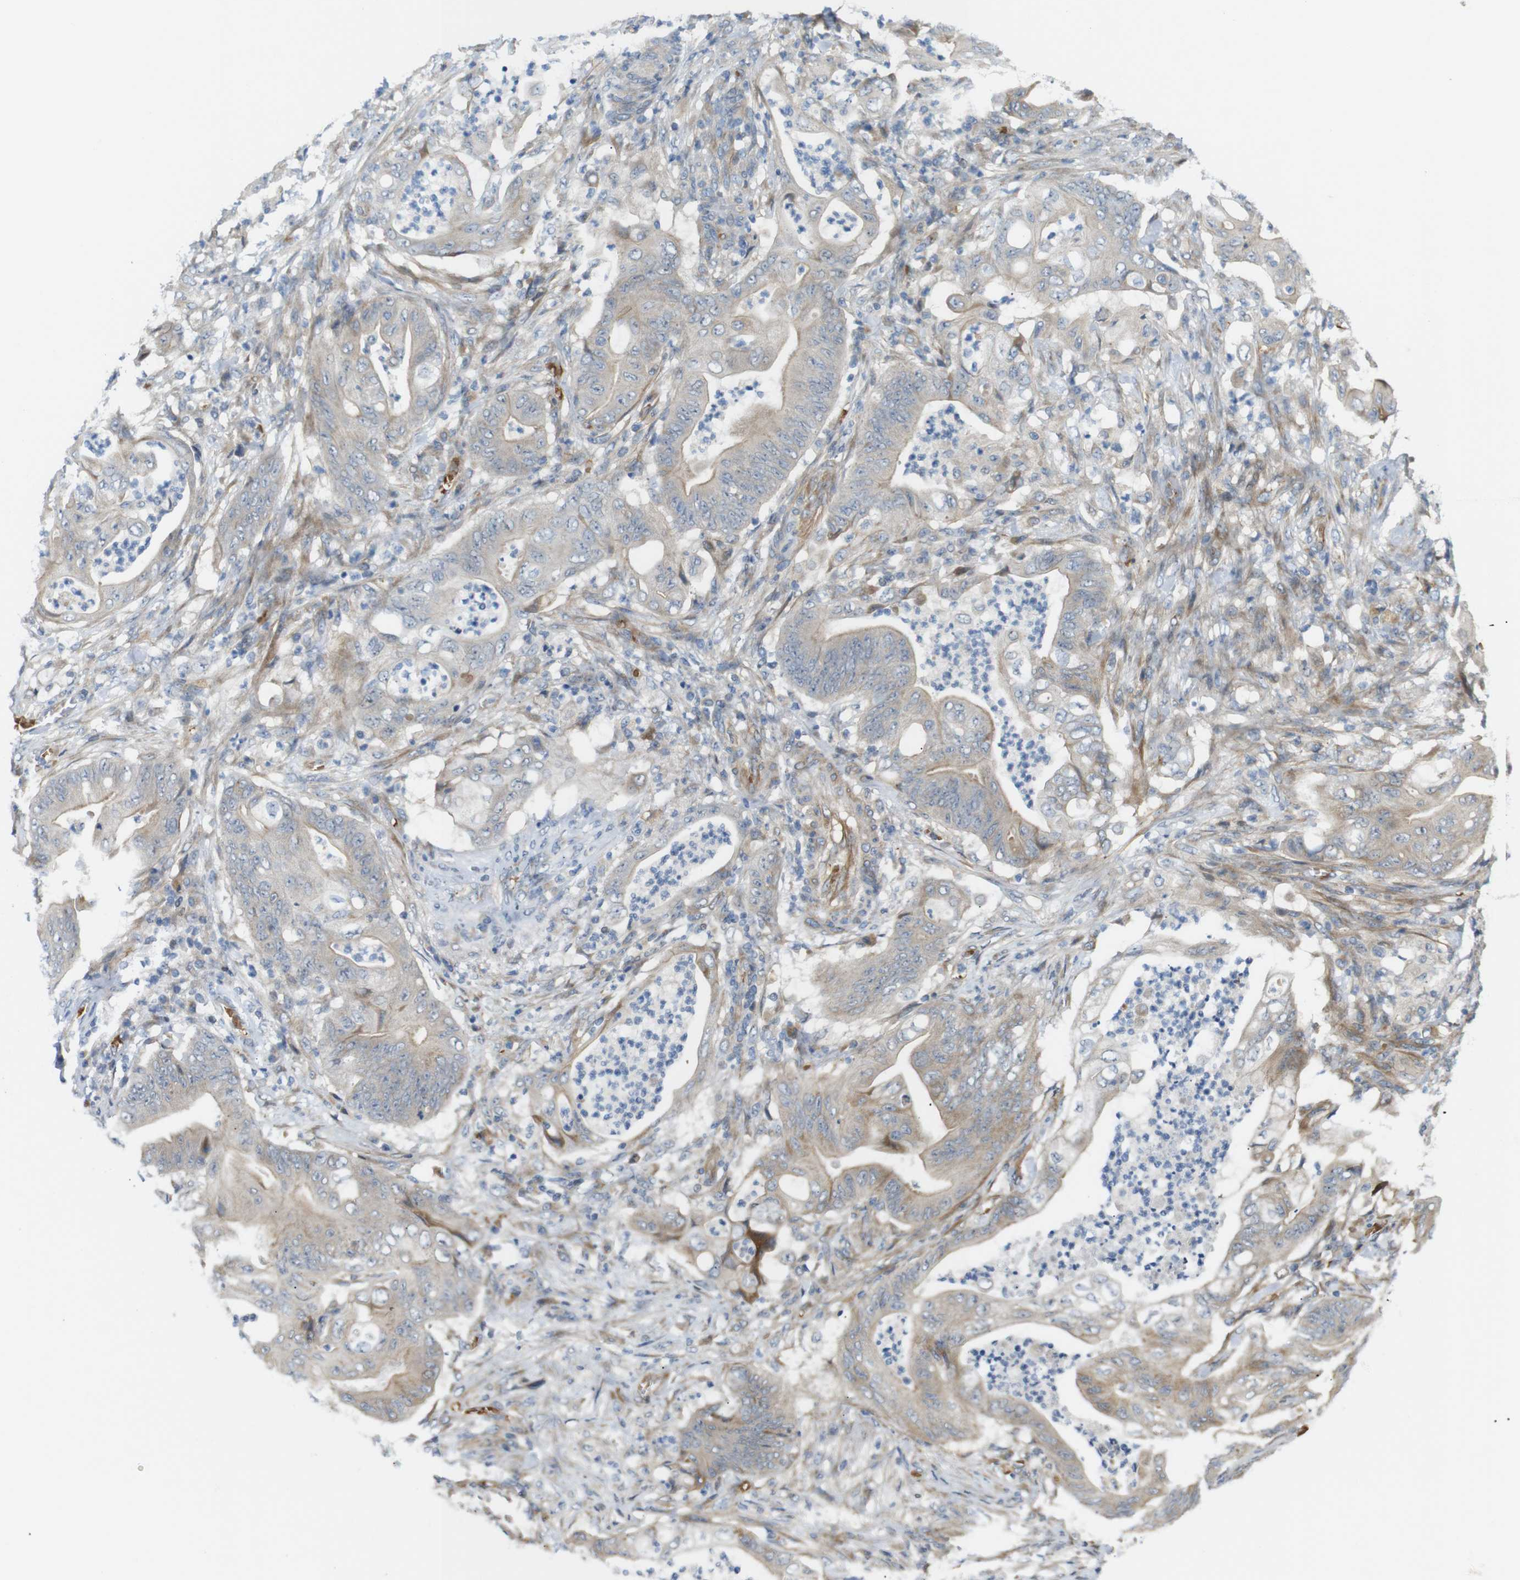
{"staining": {"intensity": "weak", "quantity": ">75%", "location": "cytoplasmic/membranous"}, "tissue": "stomach cancer", "cell_type": "Tumor cells", "image_type": "cancer", "snomed": [{"axis": "morphology", "description": "Adenocarcinoma, NOS"}, {"axis": "topography", "description": "Stomach"}], "caption": "About >75% of tumor cells in stomach cancer (adenocarcinoma) reveal weak cytoplasmic/membranous protein positivity as visualized by brown immunohistochemical staining.", "gene": "RPTOR", "patient": {"sex": "female", "age": 73}}